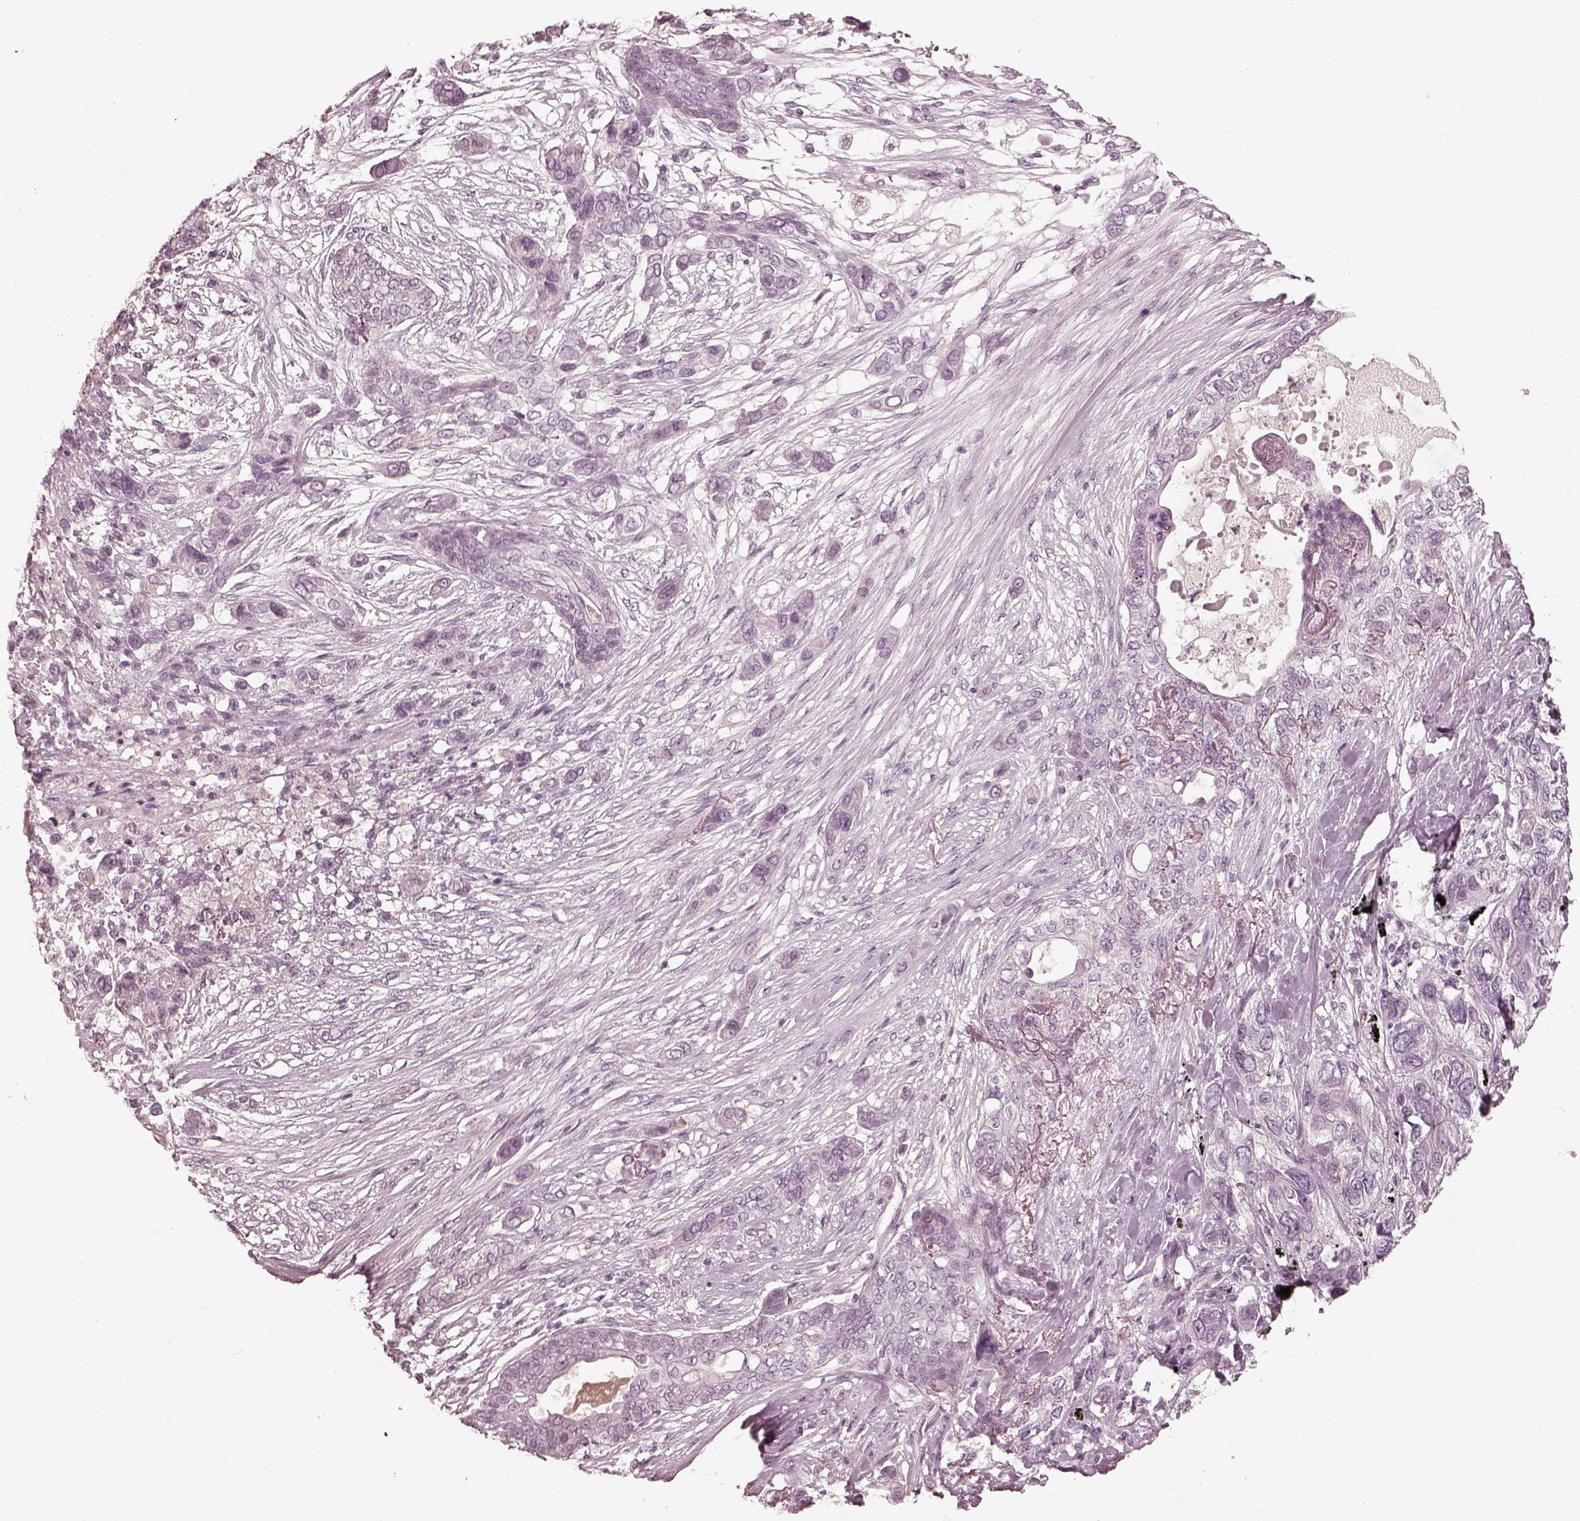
{"staining": {"intensity": "negative", "quantity": "none", "location": "none"}, "tissue": "lung cancer", "cell_type": "Tumor cells", "image_type": "cancer", "snomed": [{"axis": "morphology", "description": "Squamous cell carcinoma, NOS"}, {"axis": "topography", "description": "Lung"}], "caption": "A micrograph of lung cancer (squamous cell carcinoma) stained for a protein exhibits no brown staining in tumor cells.", "gene": "ADRB3", "patient": {"sex": "female", "age": 70}}